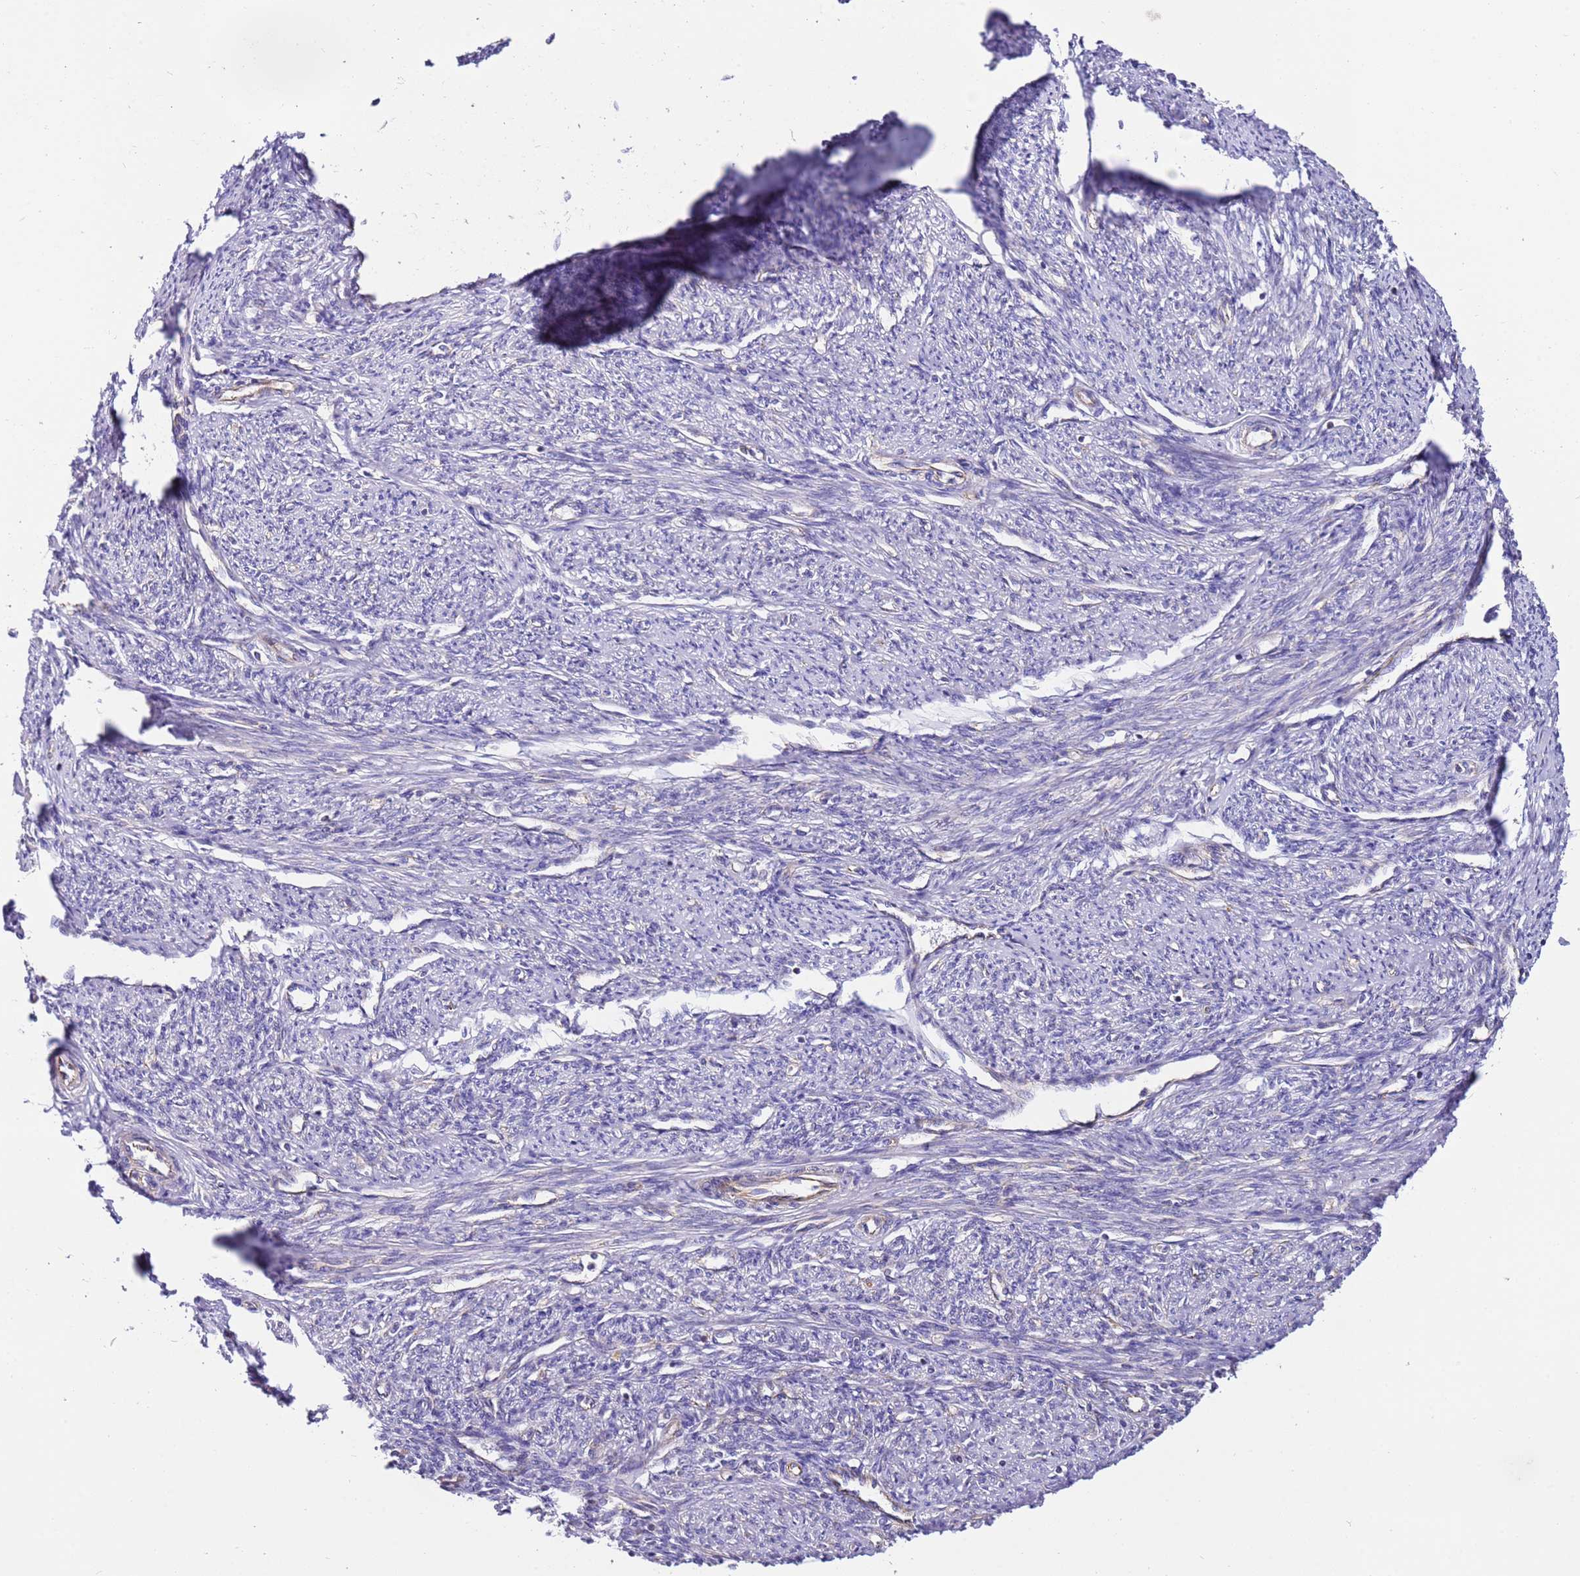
{"staining": {"intensity": "negative", "quantity": "none", "location": "none"}, "tissue": "smooth muscle", "cell_type": "Smooth muscle cells", "image_type": "normal", "snomed": [{"axis": "morphology", "description": "Normal tissue, NOS"}, {"axis": "topography", "description": "Smooth muscle"}, {"axis": "topography", "description": "Uterus"}], "caption": "This is a histopathology image of immunohistochemistry (IHC) staining of normal smooth muscle, which shows no positivity in smooth muscle cells.", "gene": "MRPL20", "patient": {"sex": "female", "age": 59}}